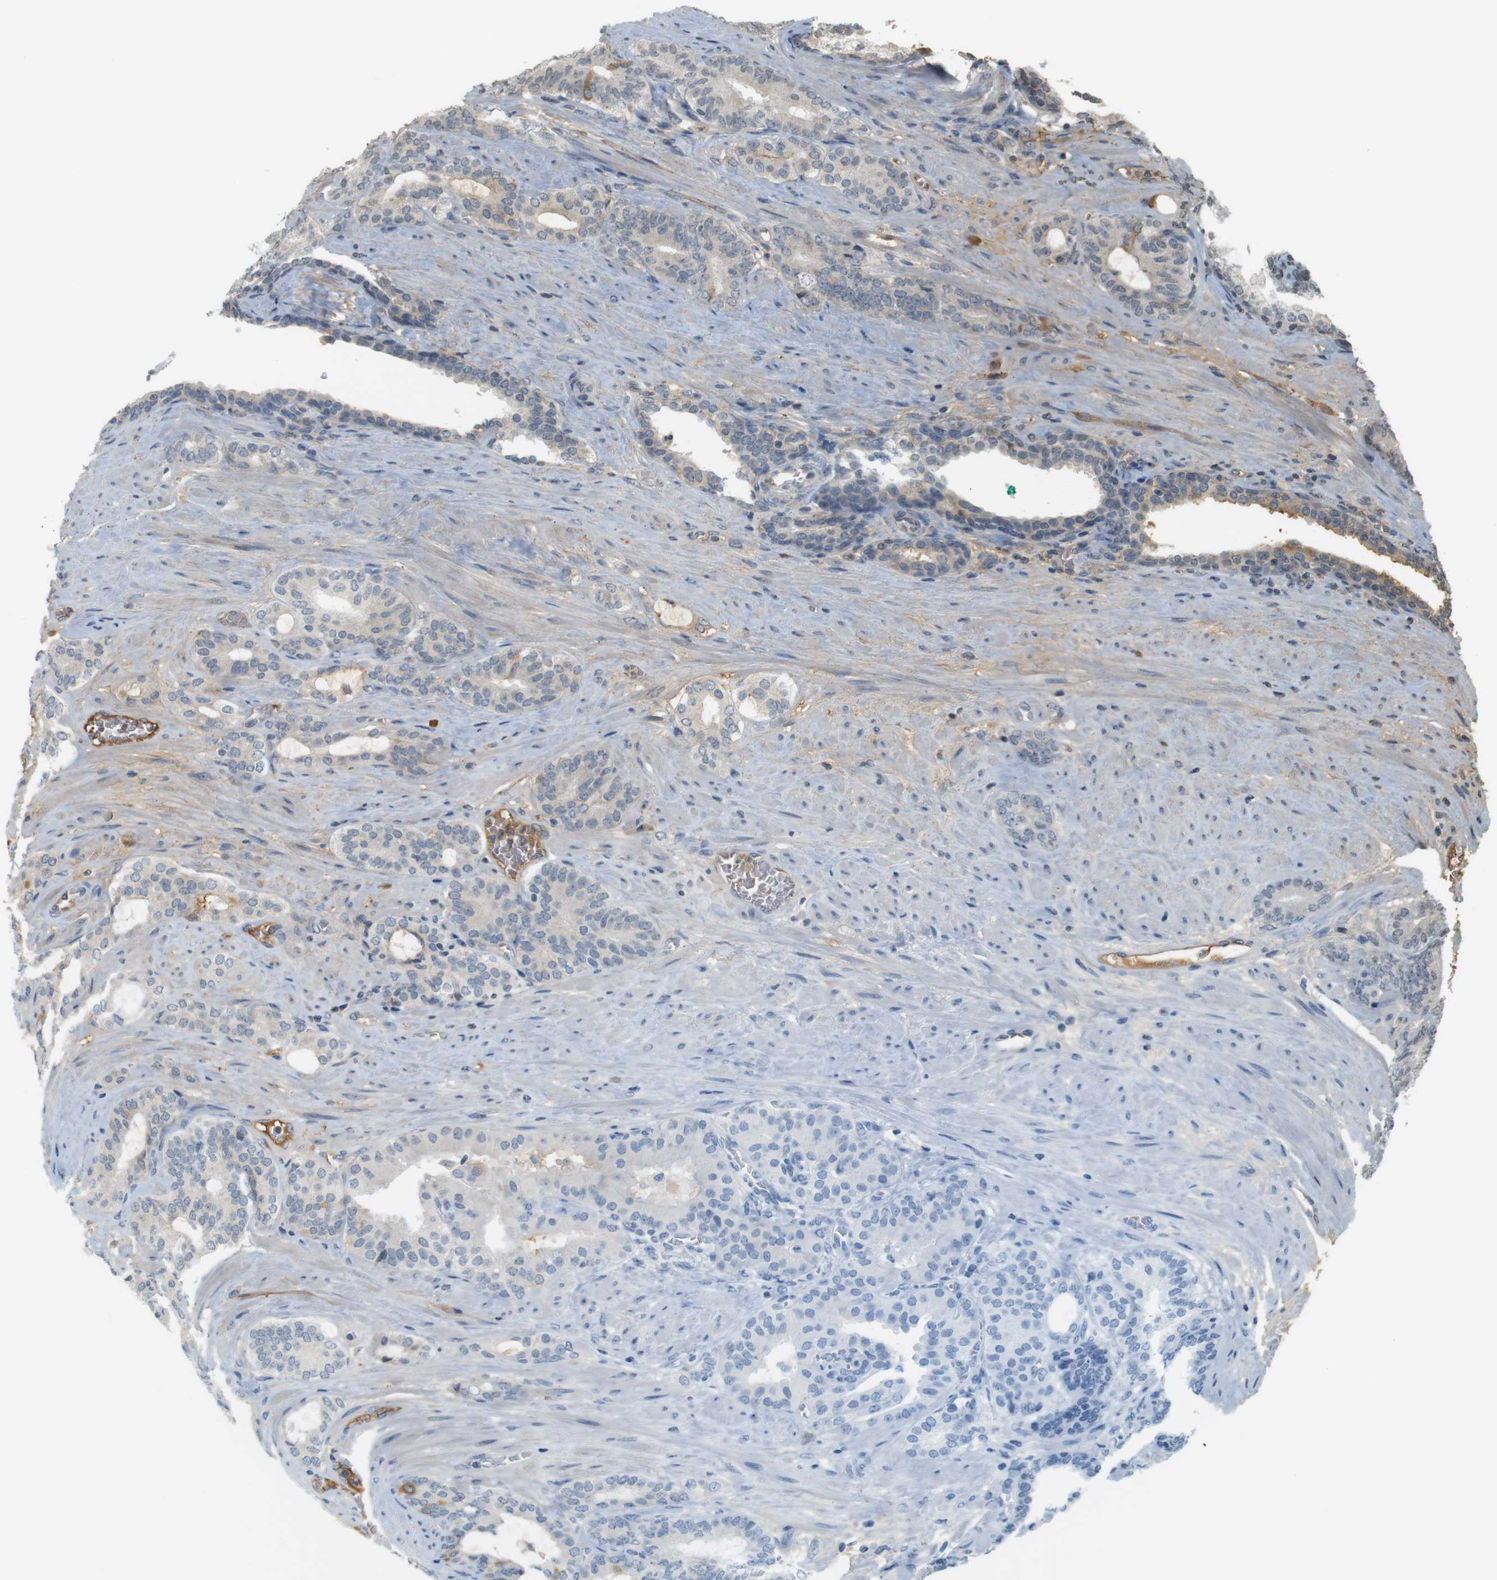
{"staining": {"intensity": "negative", "quantity": "none", "location": "none"}, "tissue": "prostate cancer", "cell_type": "Tumor cells", "image_type": "cancer", "snomed": [{"axis": "morphology", "description": "Adenocarcinoma, Low grade"}, {"axis": "topography", "description": "Prostate"}], "caption": "The micrograph demonstrates no significant expression in tumor cells of prostate cancer (adenocarcinoma (low-grade)).", "gene": "SRR", "patient": {"sex": "male", "age": 63}}